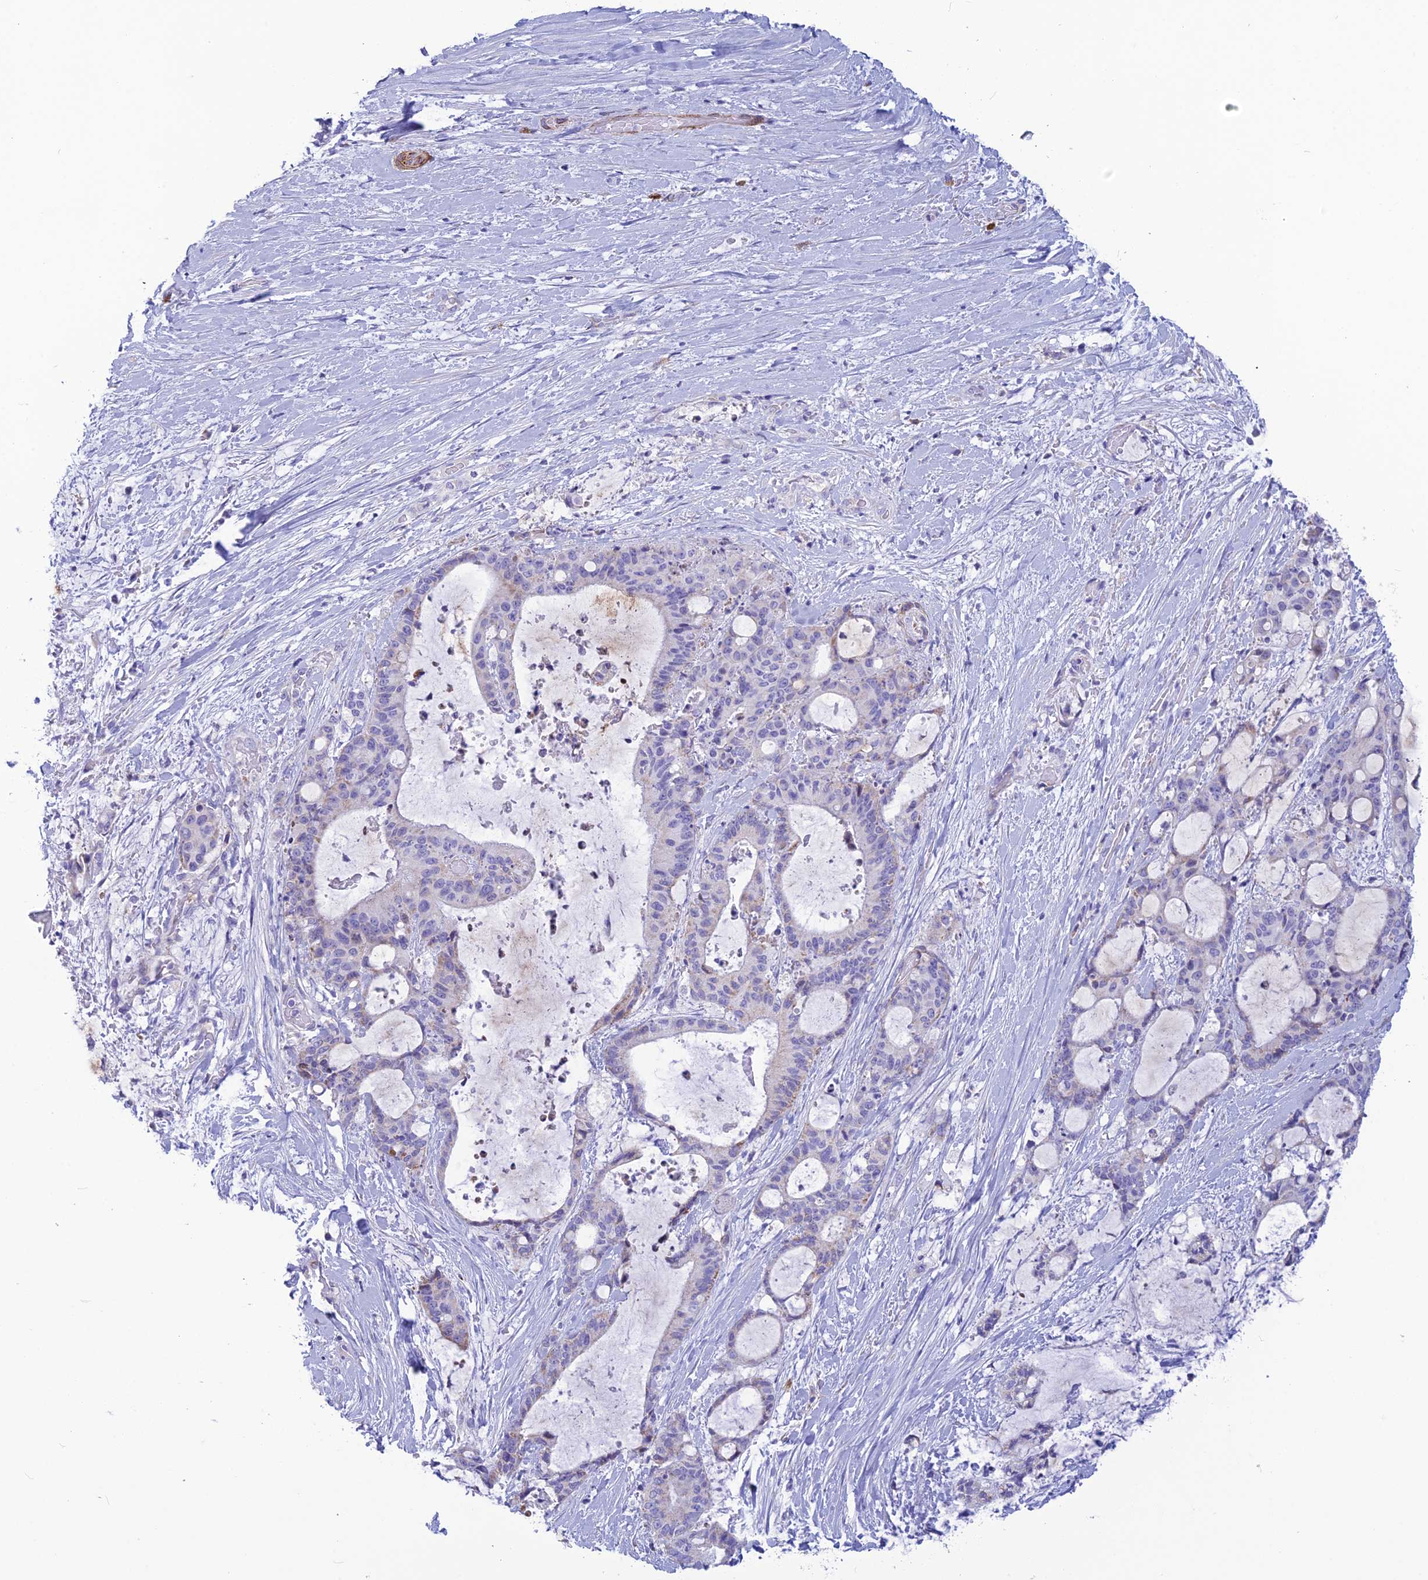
{"staining": {"intensity": "weak", "quantity": "<25%", "location": "cytoplasmic/membranous"}, "tissue": "liver cancer", "cell_type": "Tumor cells", "image_type": "cancer", "snomed": [{"axis": "morphology", "description": "Normal tissue, NOS"}, {"axis": "morphology", "description": "Cholangiocarcinoma"}, {"axis": "topography", "description": "Liver"}, {"axis": "topography", "description": "Peripheral nerve tissue"}], "caption": "Cholangiocarcinoma (liver) stained for a protein using immunohistochemistry shows no staining tumor cells.", "gene": "POMGNT1", "patient": {"sex": "female", "age": 73}}